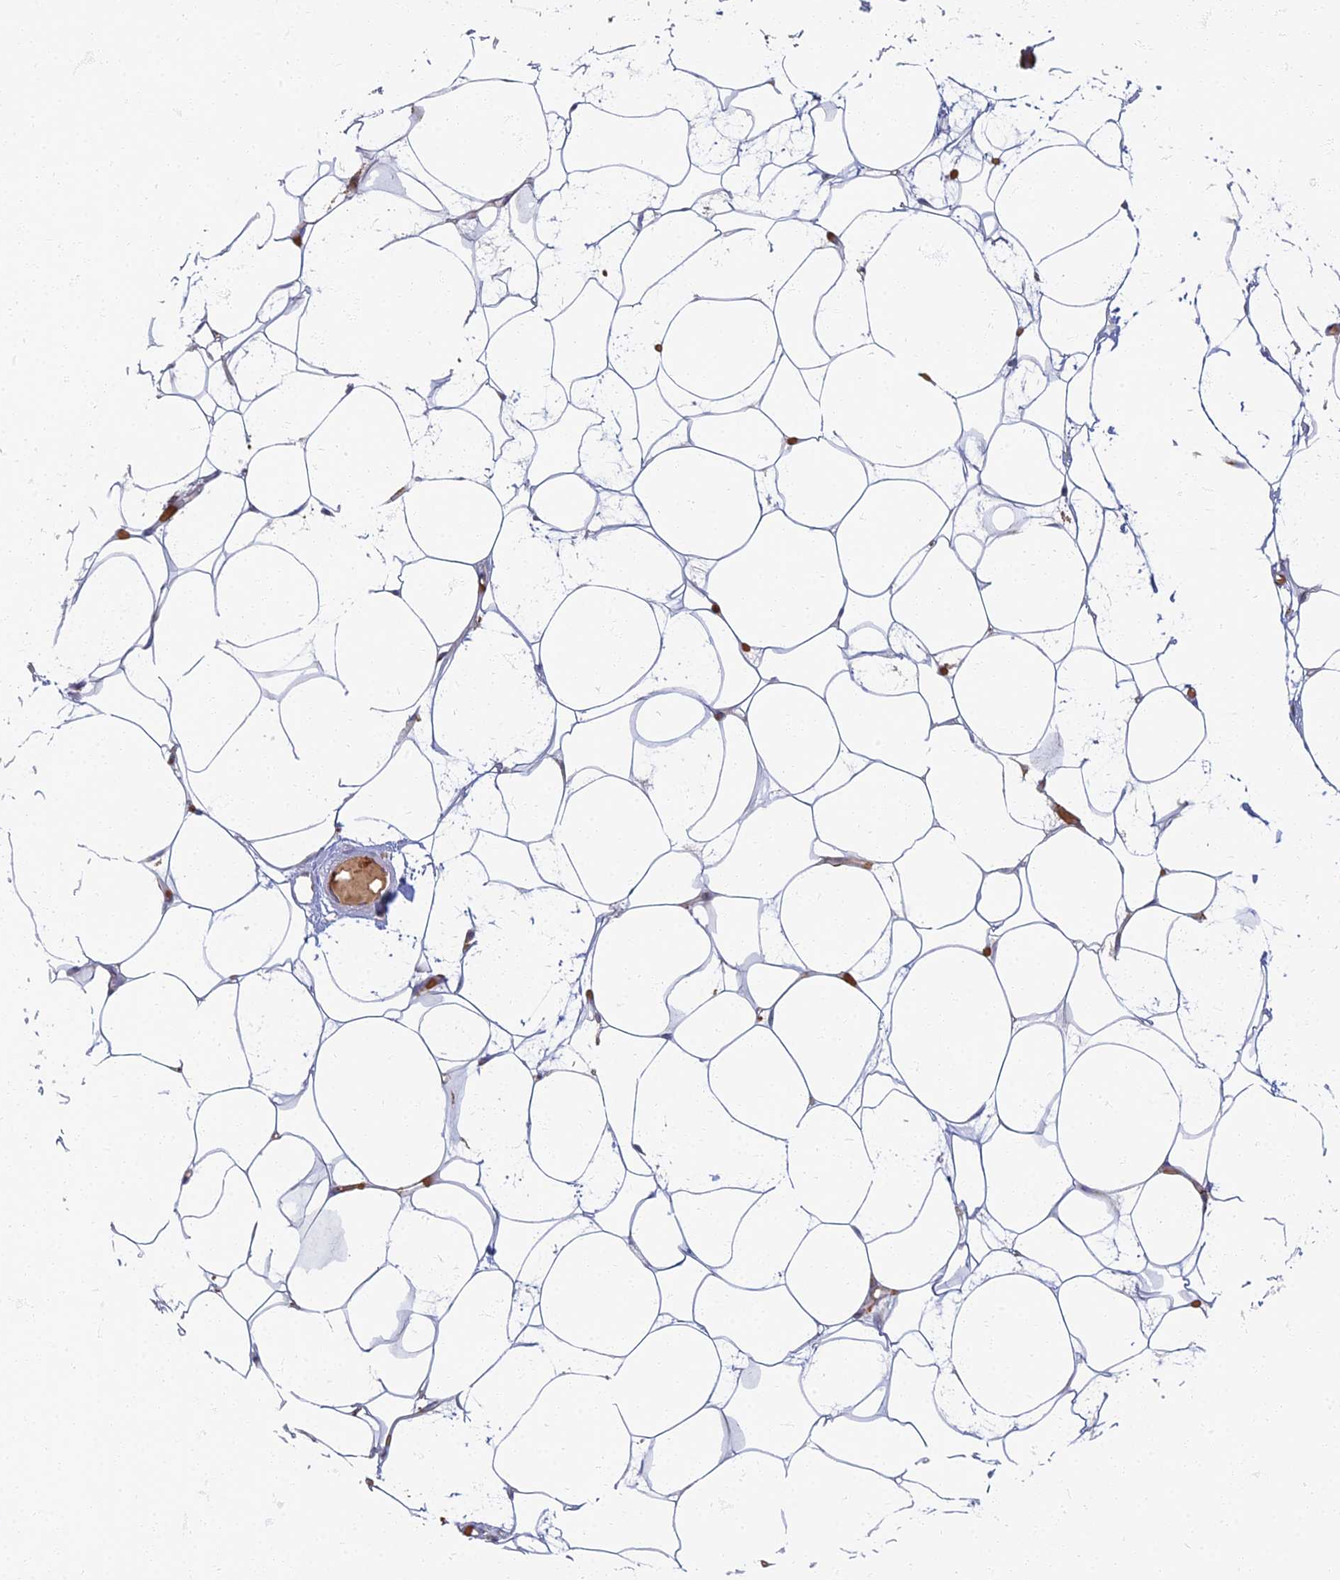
{"staining": {"intensity": "negative", "quantity": "none", "location": "none"}, "tissue": "adipose tissue", "cell_type": "Adipocytes", "image_type": "normal", "snomed": [{"axis": "morphology", "description": "Normal tissue, NOS"}, {"axis": "topography", "description": "Breast"}], "caption": "This is an IHC image of unremarkable human adipose tissue. There is no expression in adipocytes.", "gene": "PROX2", "patient": {"sex": "female", "age": 23}}